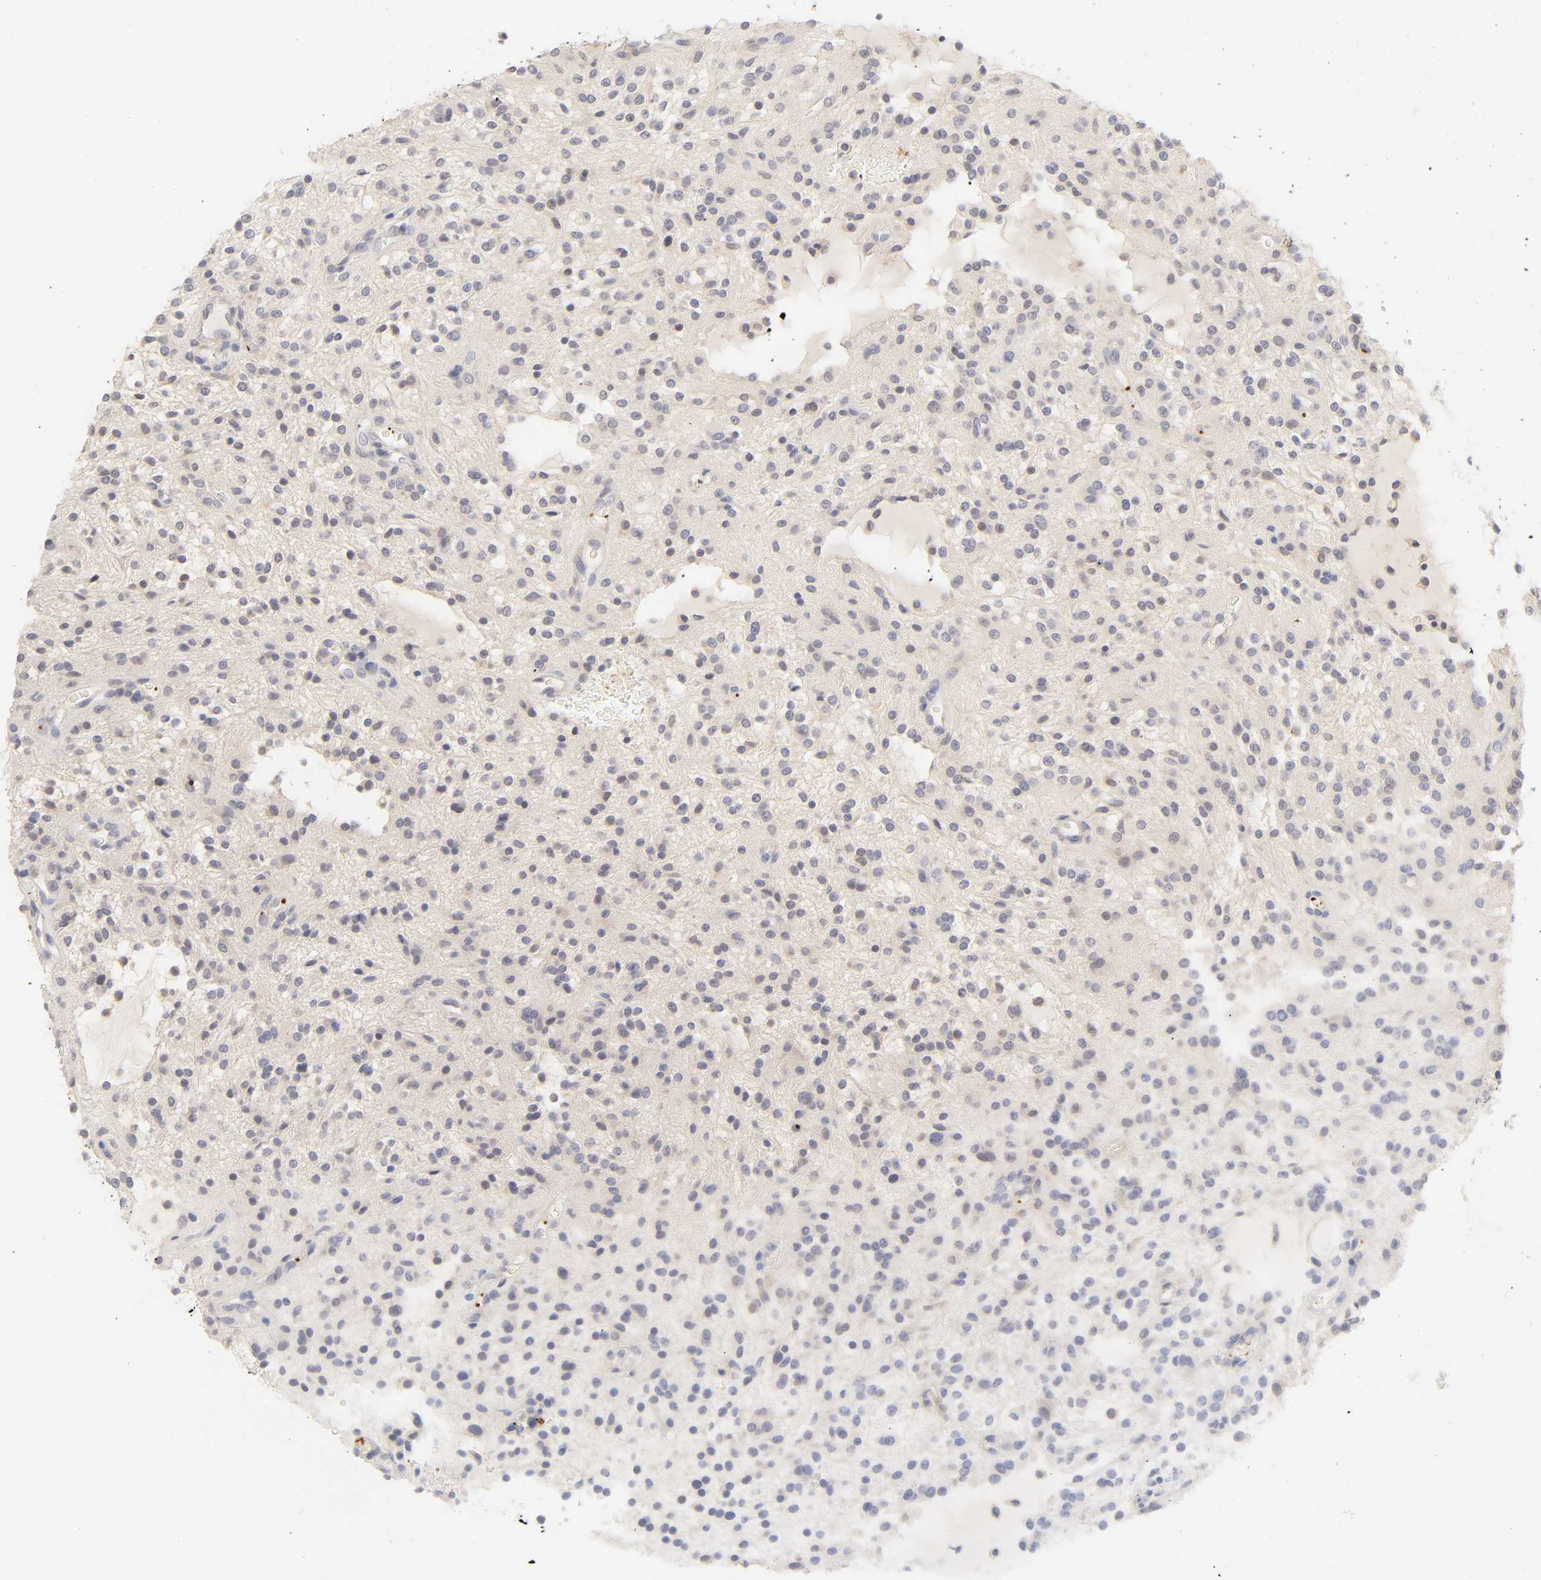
{"staining": {"intensity": "weak", "quantity": "25%-75%", "location": "cytoplasmic/membranous"}, "tissue": "glioma", "cell_type": "Tumor cells", "image_type": "cancer", "snomed": [{"axis": "morphology", "description": "Glioma, malignant, NOS"}, {"axis": "topography", "description": "Cerebellum"}], "caption": "Immunohistochemical staining of glioma (malignant) exhibits weak cytoplasmic/membranous protein staining in approximately 25%-75% of tumor cells.", "gene": "CYP4B1", "patient": {"sex": "female", "age": 10}}